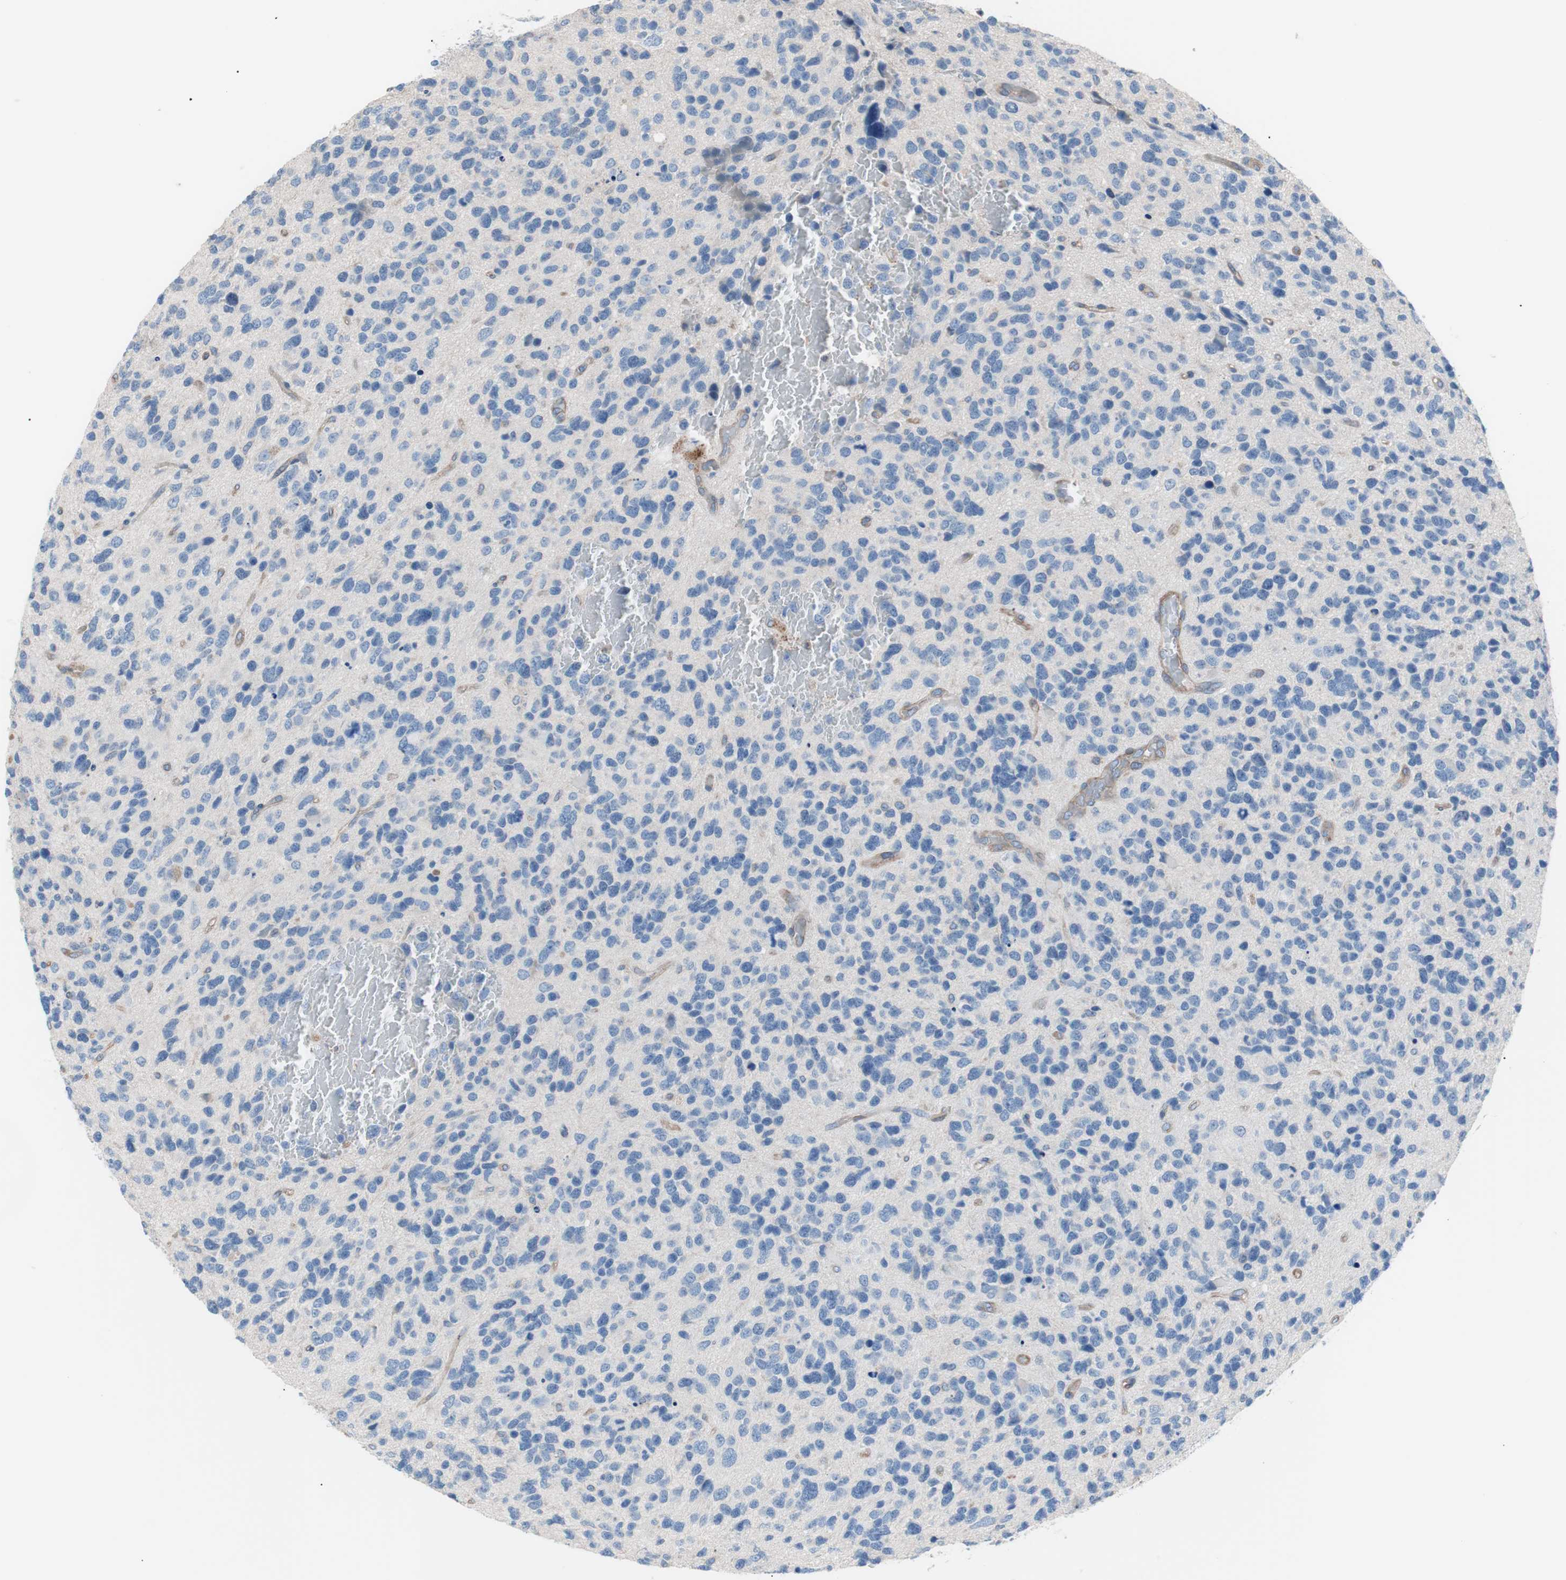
{"staining": {"intensity": "negative", "quantity": "none", "location": "none"}, "tissue": "glioma", "cell_type": "Tumor cells", "image_type": "cancer", "snomed": [{"axis": "morphology", "description": "Glioma, malignant, High grade"}, {"axis": "topography", "description": "Brain"}], "caption": "DAB (3,3'-diaminobenzidine) immunohistochemical staining of human malignant glioma (high-grade) shows no significant staining in tumor cells. (Brightfield microscopy of DAB immunohistochemistry (IHC) at high magnification).", "gene": "GPR160", "patient": {"sex": "female", "age": 58}}